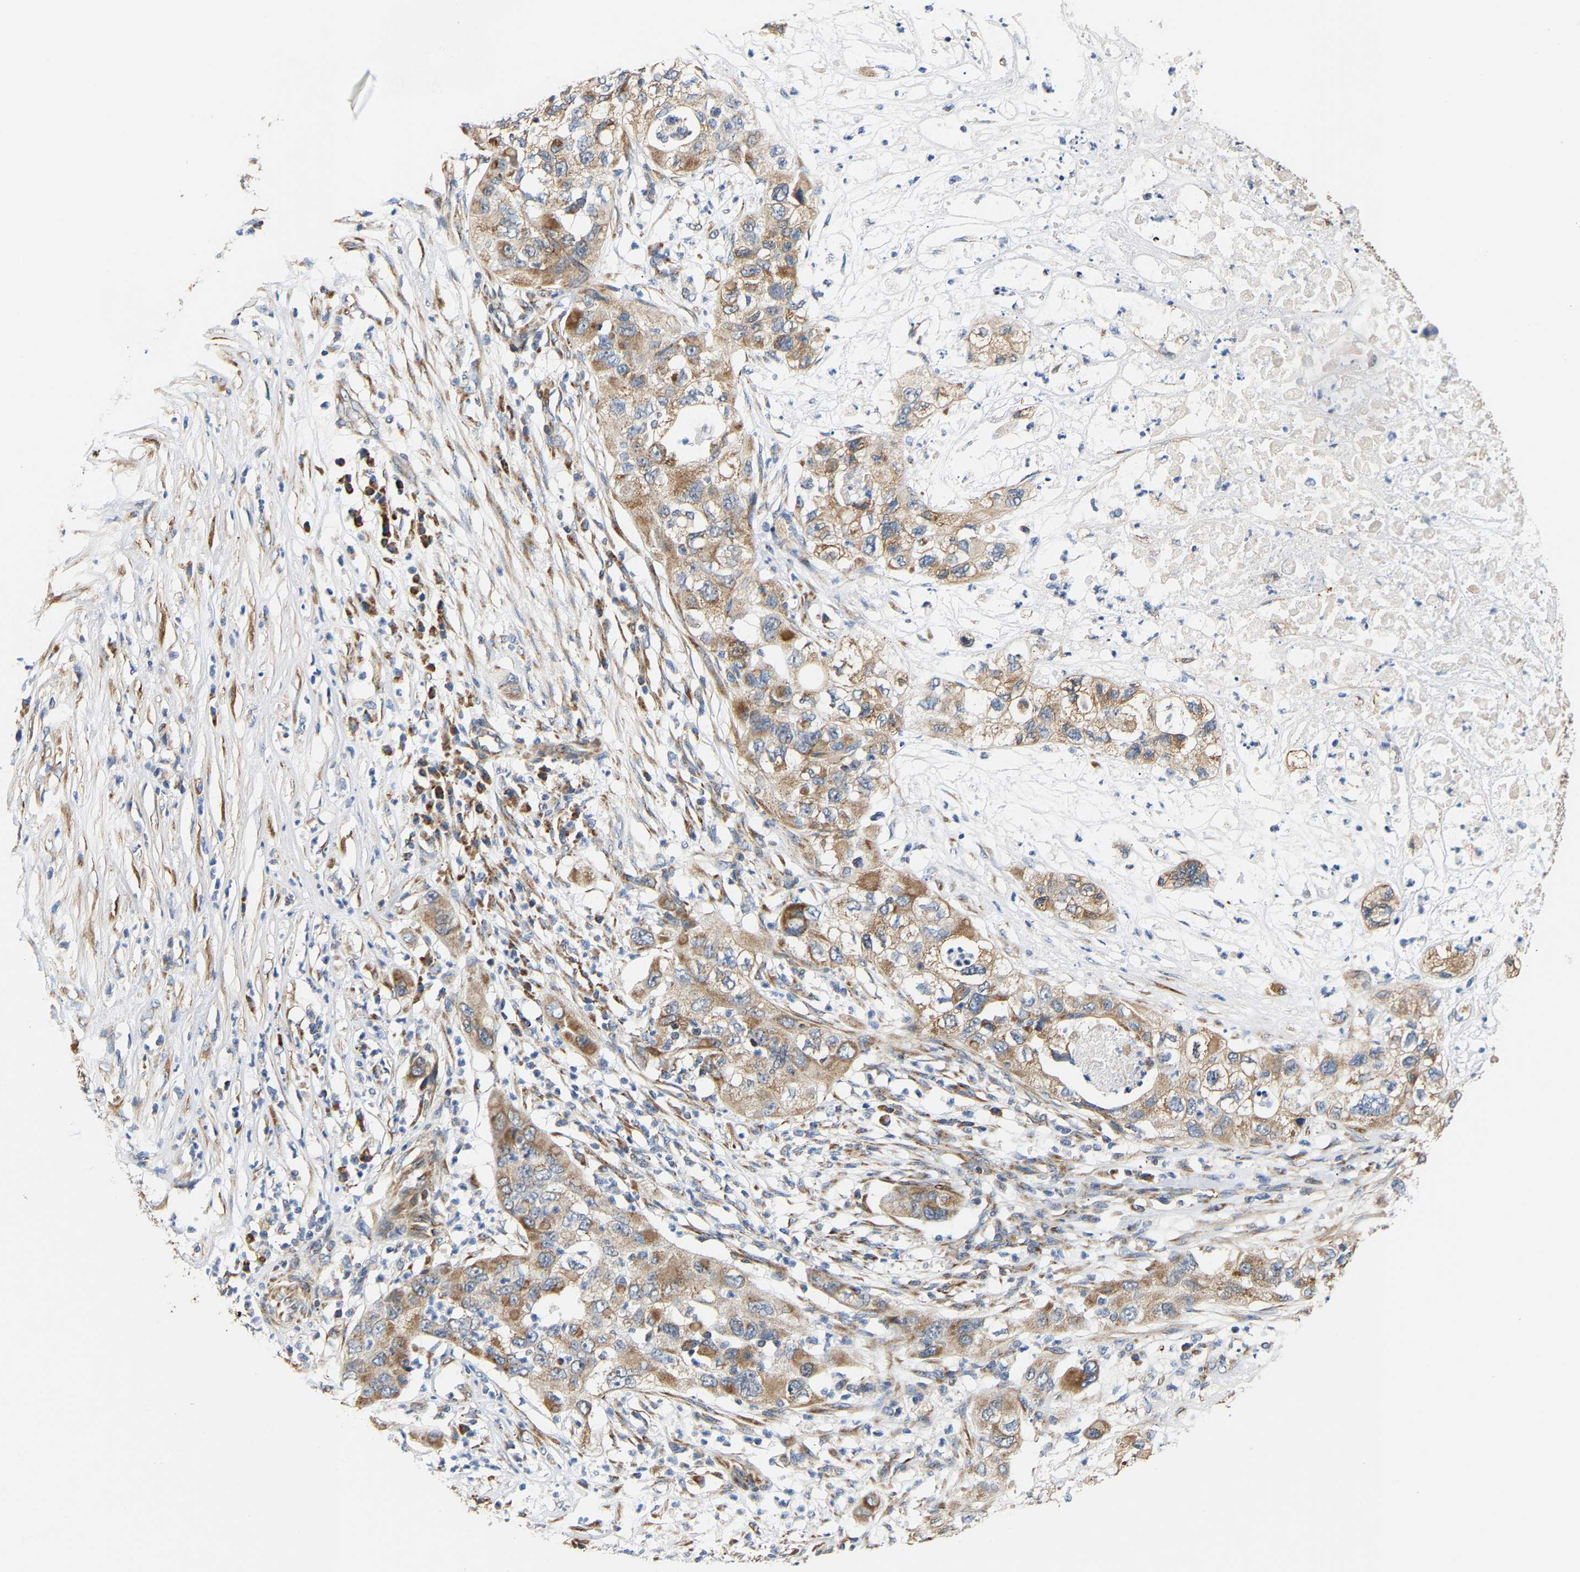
{"staining": {"intensity": "moderate", "quantity": ">75%", "location": "cytoplasmic/membranous"}, "tissue": "pancreatic cancer", "cell_type": "Tumor cells", "image_type": "cancer", "snomed": [{"axis": "morphology", "description": "Adenocarcinoma, NOS"}, {"axis": "topography", "description": "Pancreas"}], "caption": "The image displays immunohistochemical staining of pancreatic cancer. There is moderate cytoplasmic/membranous expression is appreciated in about >75% of tumor cells.", "gene": "TMEM168", "patient": {"sex": "female", "age": 78}}